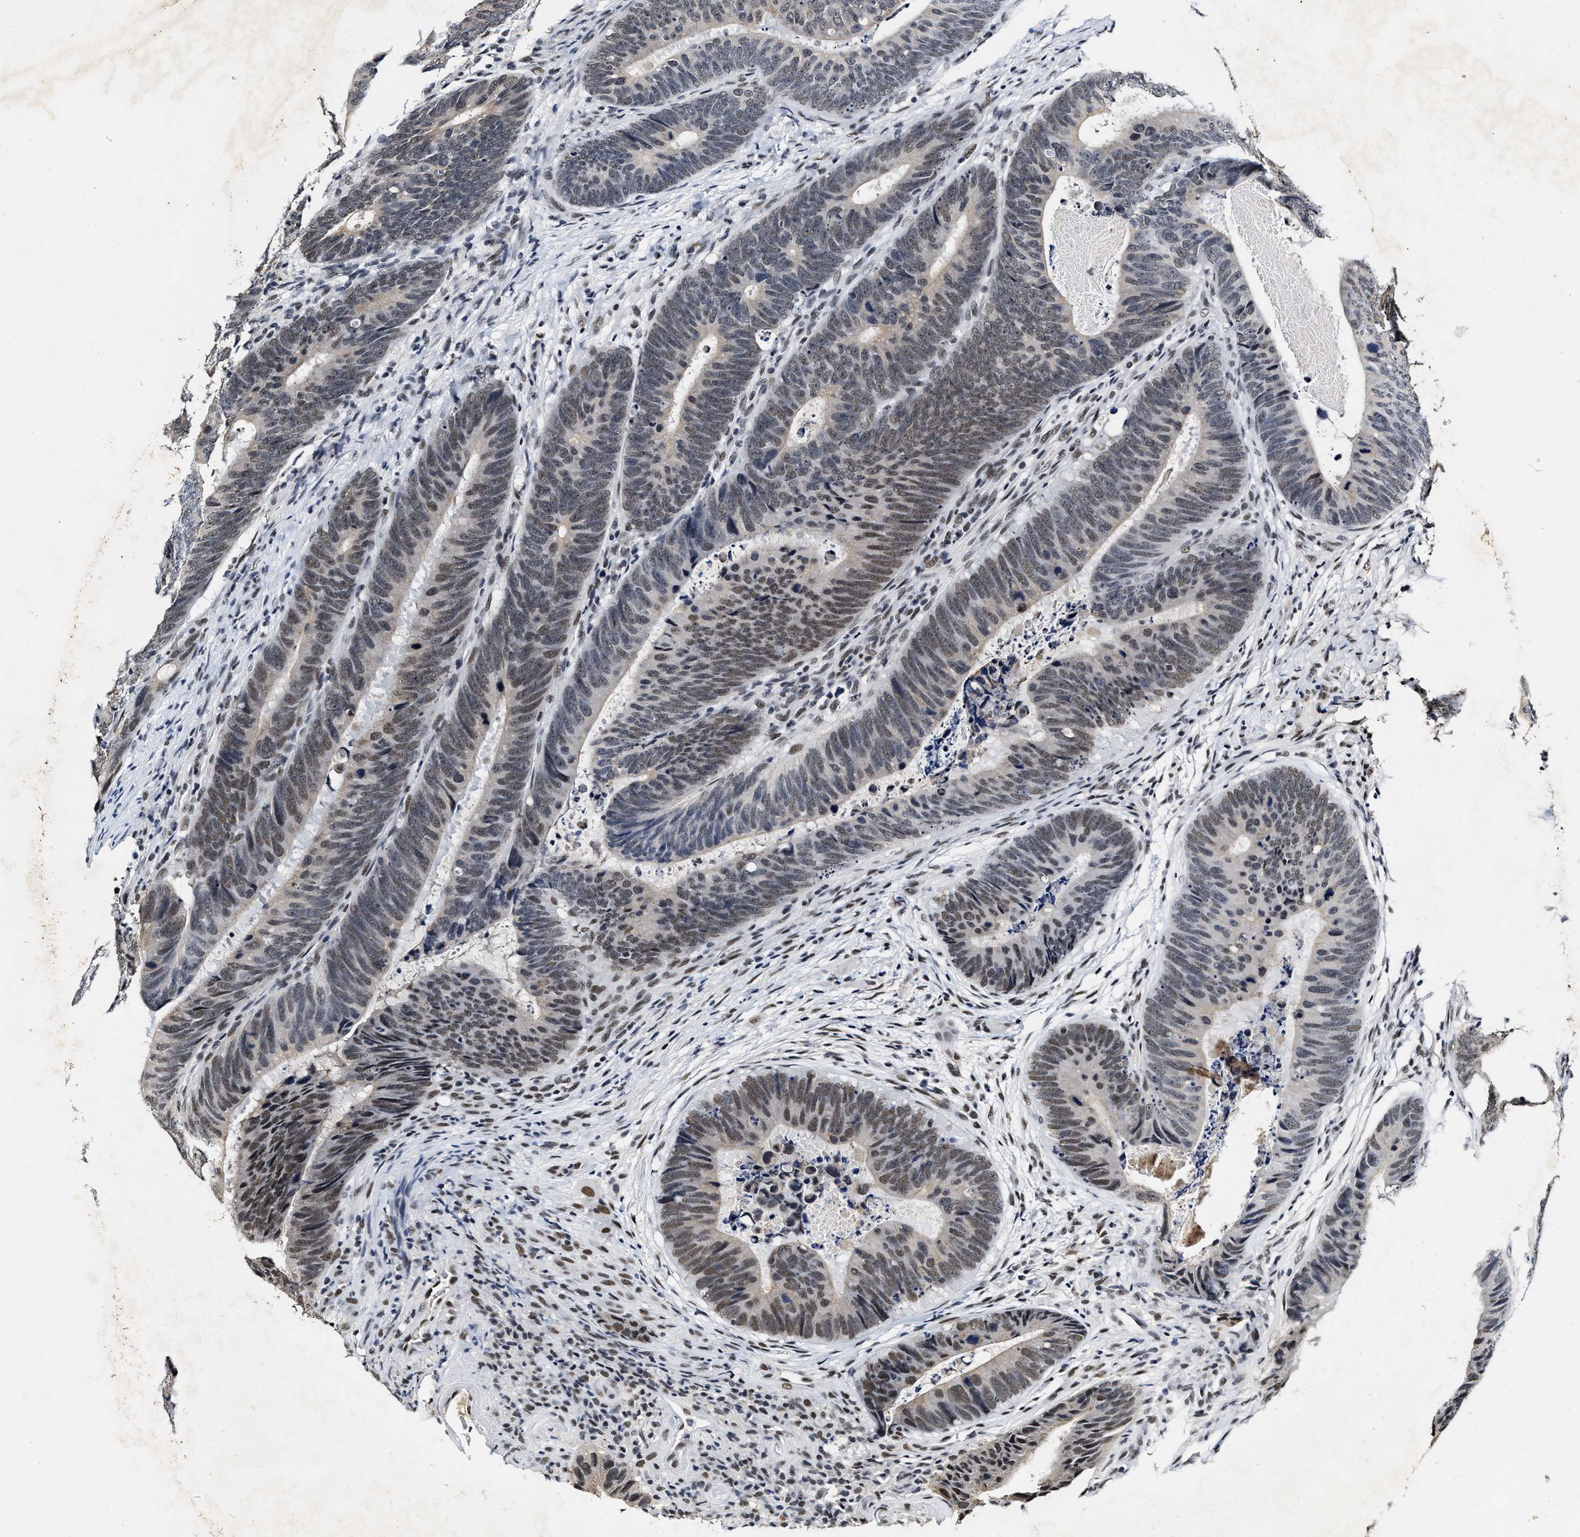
{"staining": {"intensity": "weak", "quantity": "25%-75%", "location": "nuclear"}, "tissue": "colorectal cancer", "cell_type": "Tumor cells", "image_type": "cancer", "snomed": [{"axis": "morphology", "description": "Adenocarcinoma, NOS"}, {"axis": "topography", "description": "Colon"}], "caption": "The photomicrograph exhibits immunohistochemical staining of adenocarcinoma (colorectal). There is weak nuclear staining is identified in approximately 25%-75% of tumor cells. The protein of interest is stained brown, and the nuclei are stained in blue (DAB (3,3'-diaminobenzidine) IHC with brightfield microscopy, high magnification).", "gene": "INIP", "patient": {"sex": "male", "age": 56}}